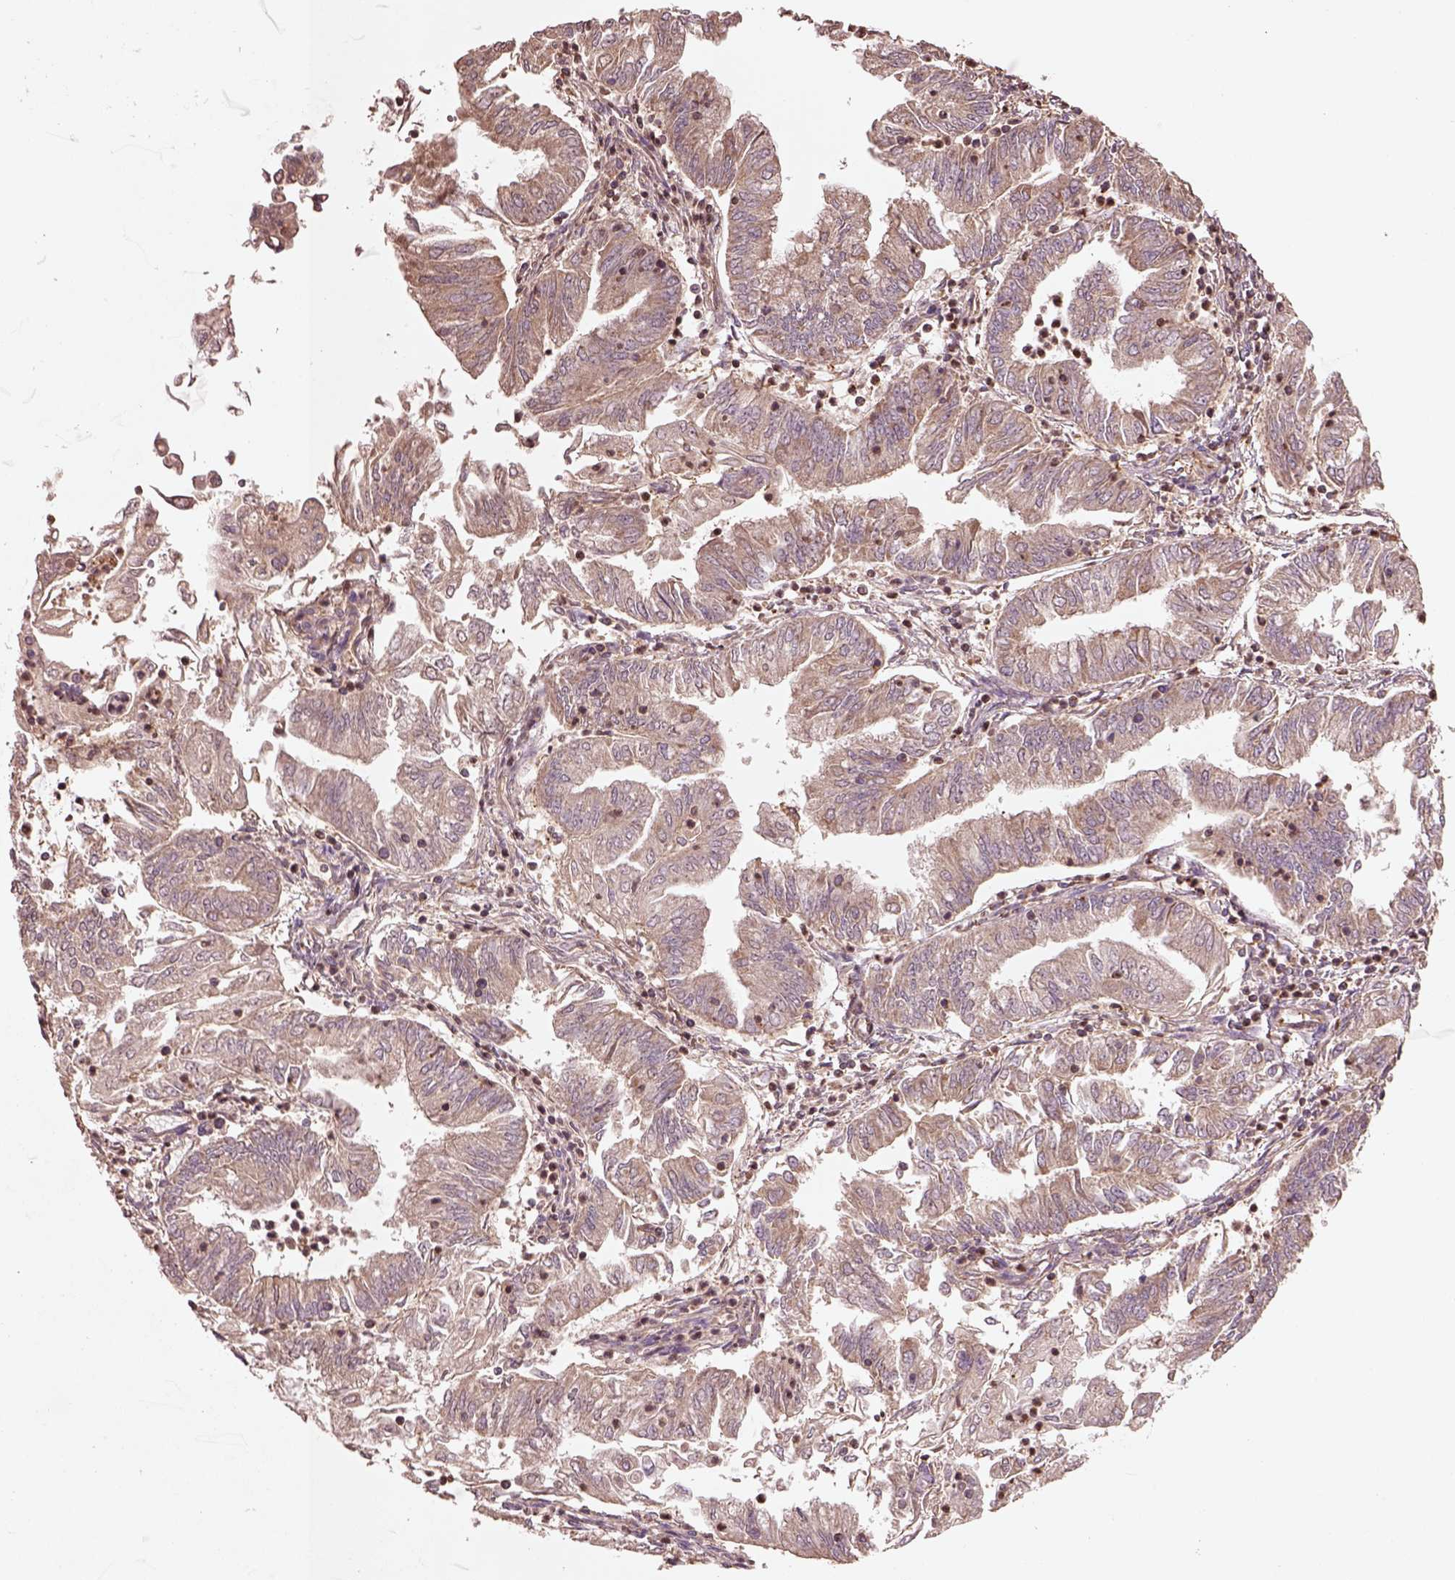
{"staining": {"intensity": "weak", "quantity": ">75%", "location": "cytoplasmic/membranous"}, "tissue": "endometrial cancer", "cell_type": "Tumor cells", "image_type": "cancer", "snomed": [{"axis": "morphology", "description": "Adenocarcinoma, NOS"}, {"axis": "topography", "description": "Endometrium"}], "caption": "Tumor cells exhibit low levels of weak cytoplasmic/membranous staining in about >75% of cells in adenocarcinoma (endometrial). The protein is shown in brown color, while the nuclei are stained blue.", "gene": "TRADD", "patient": {"sex": "female", "age": 55}}